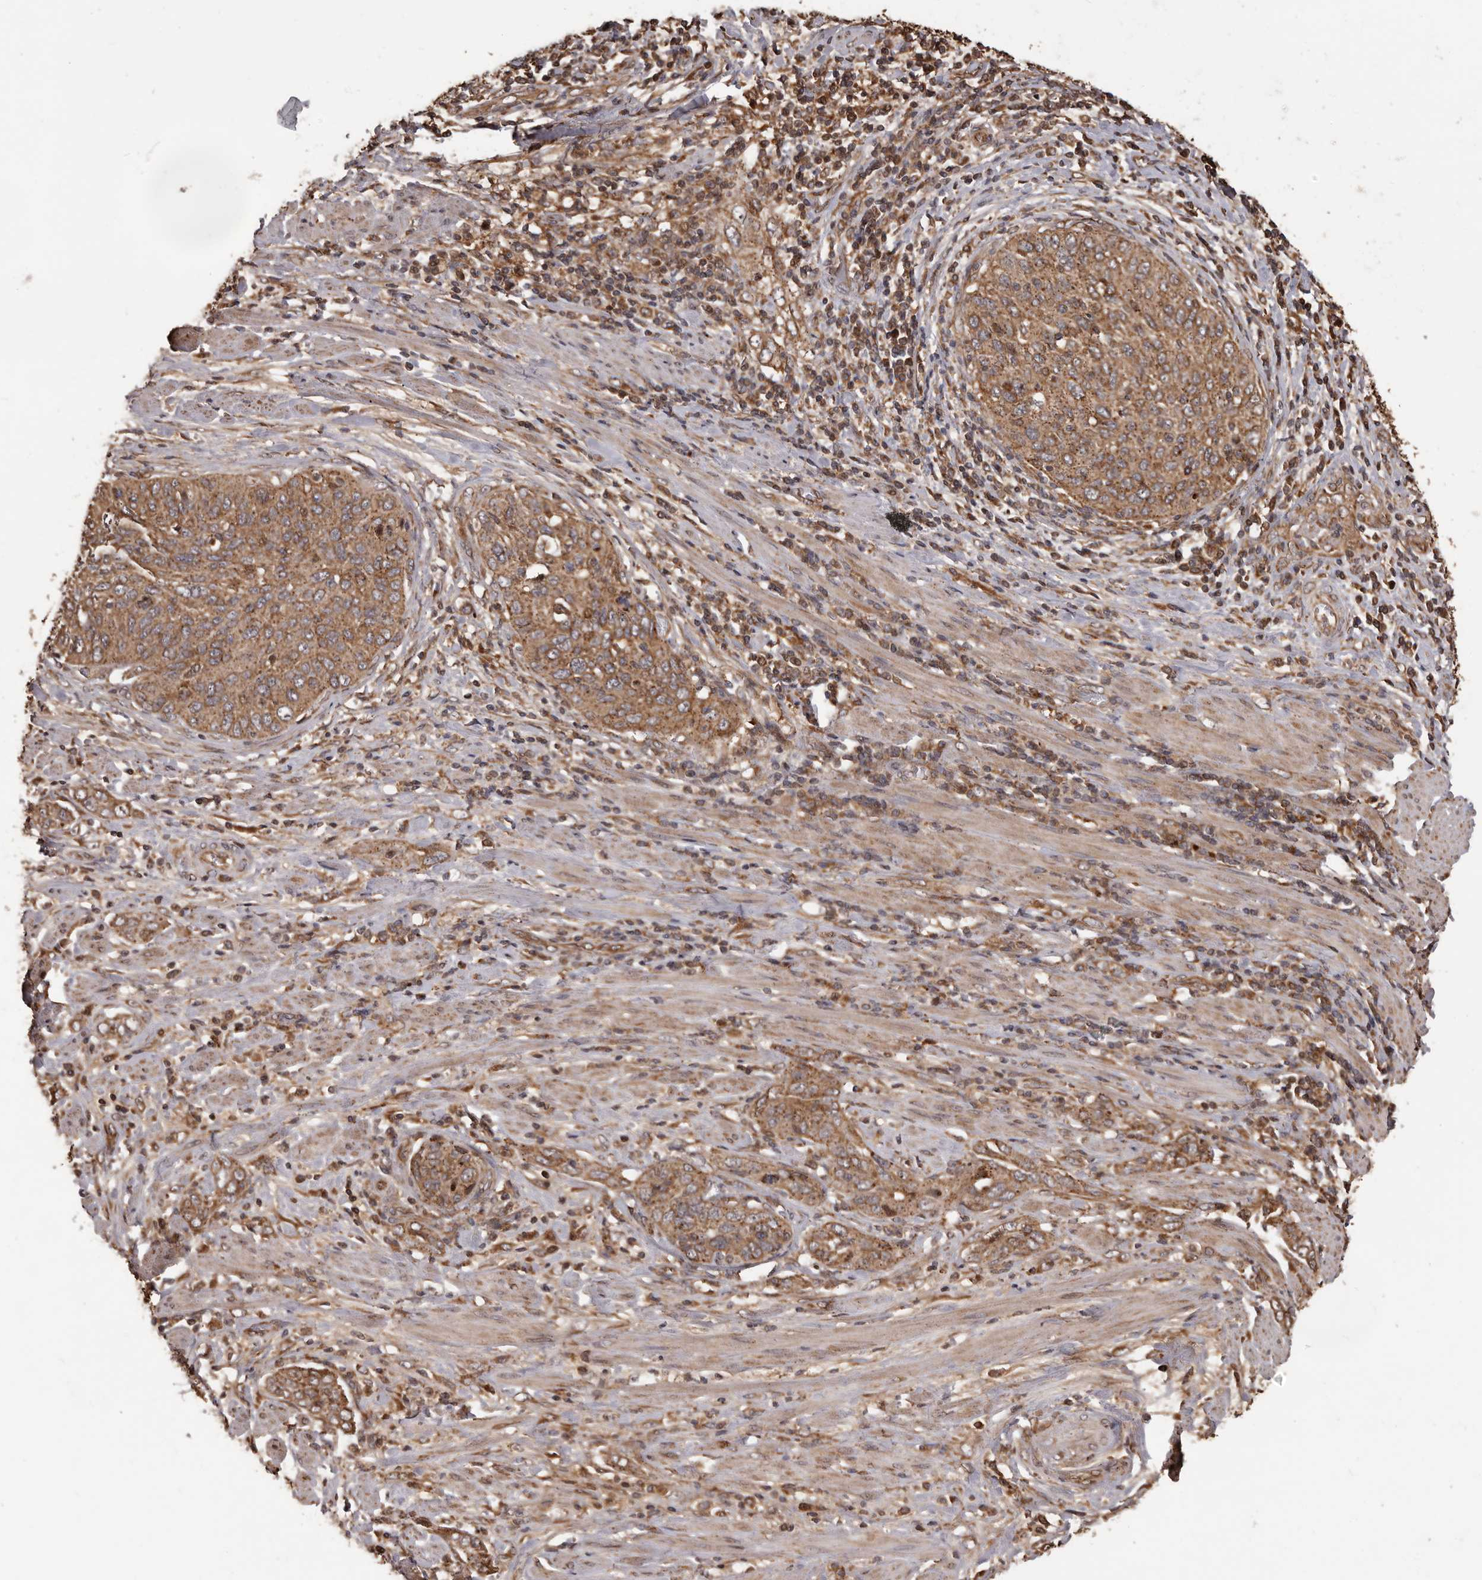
{"staining": {"intensity": "moderate", "quantity": ">75%", "location": "cytoplasmic/membranous"}, "tissue": "cervical cancer", "cell_type": "Tumor cells", "image_type": "cancer", "snomed": [{"axis": "morphology", "description": "Squamous cell carcinoma, NOS"}, {"axis": "topography", "description": "Cervix"}], "caption": "IHC of human cervical squamous cell carcinoma displays medium levels of moderate cytoplasmic/membranous expression in about >75% of tumor cells.", "gene": "MTO1", "patient": {"sex": "female", "age": 60}}